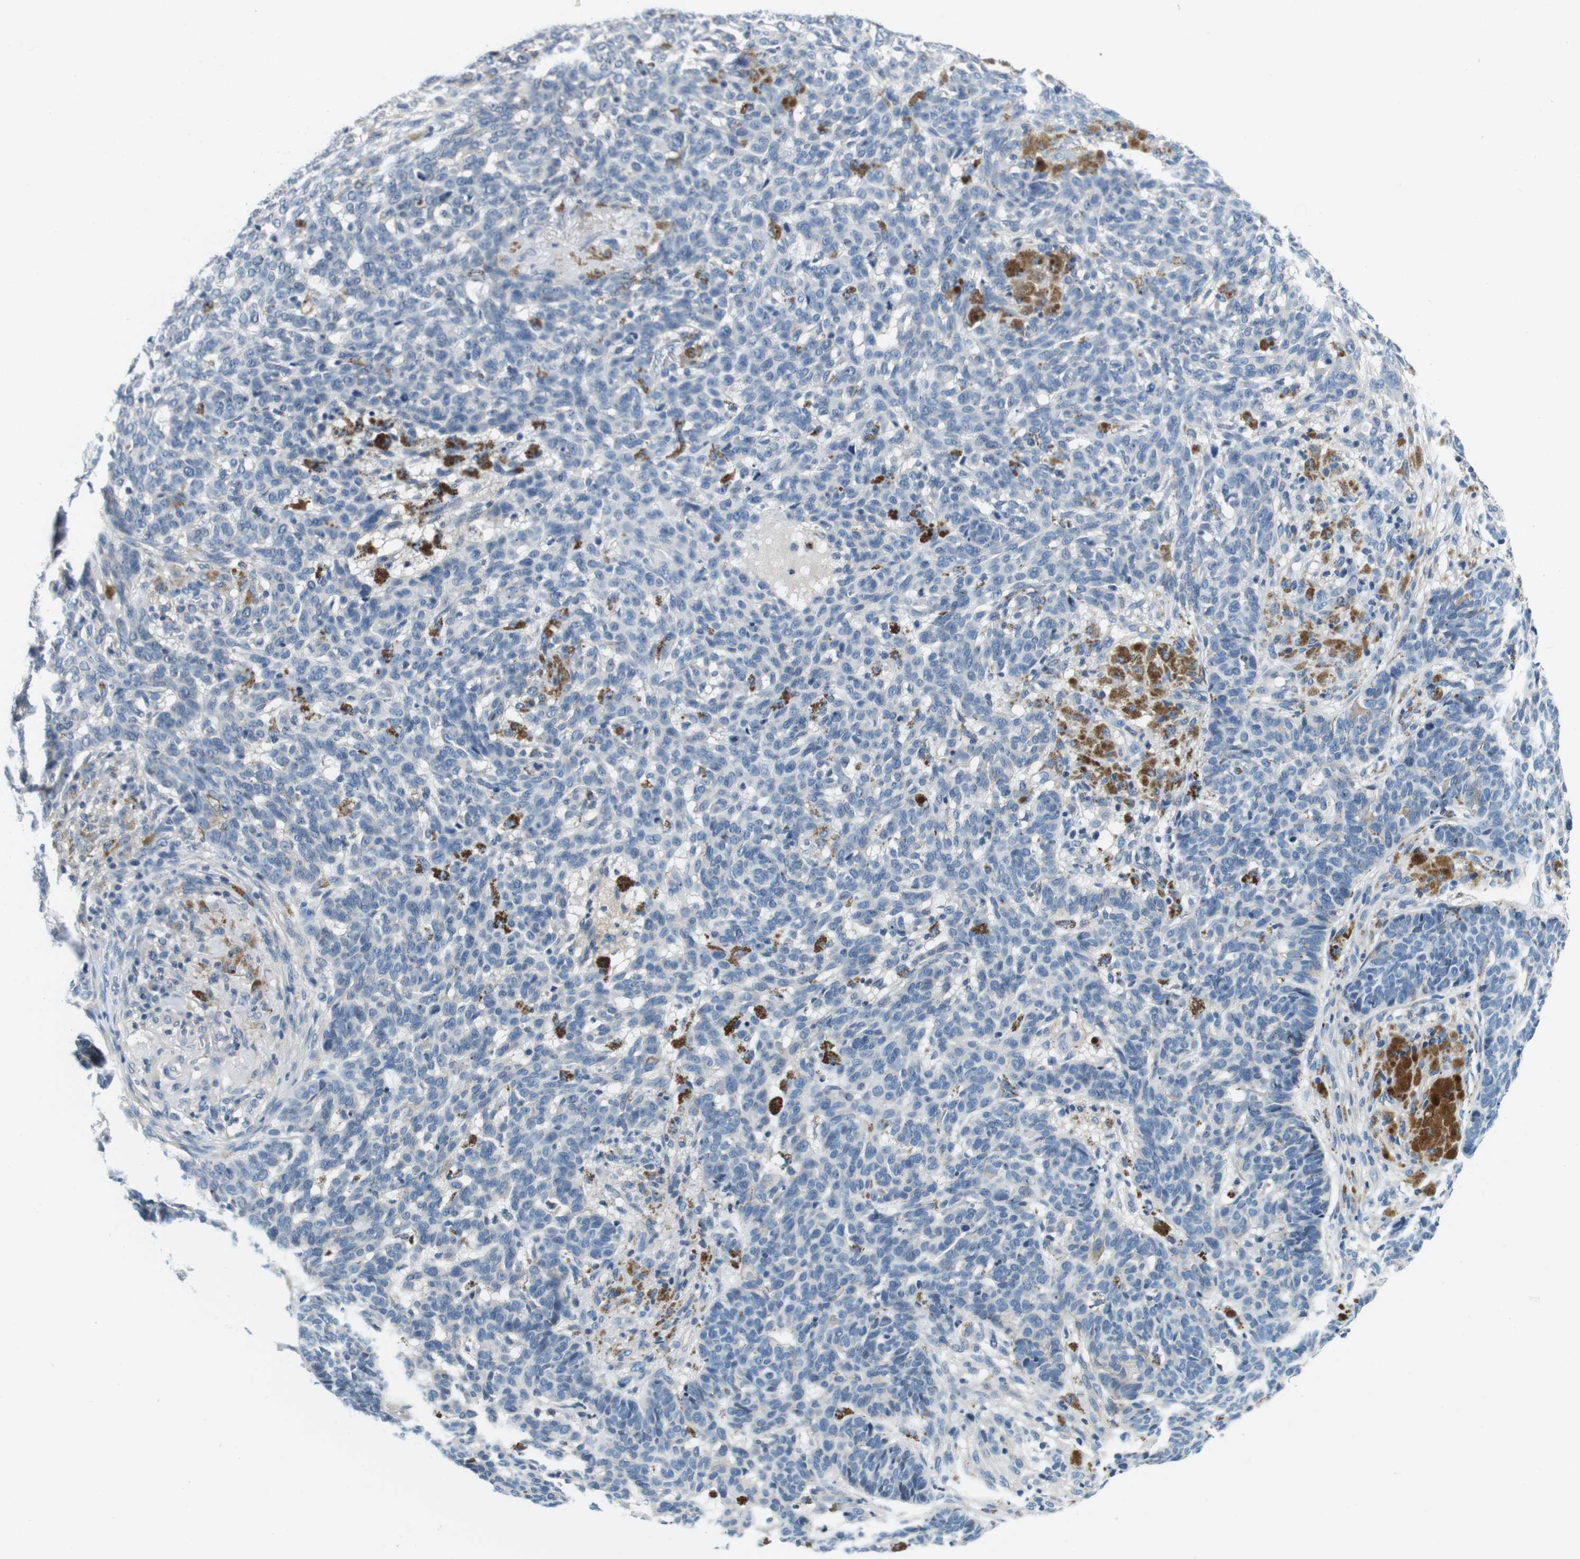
{"staining": {"intensity": "negative", "quantity": "none", "location": "none"}, "tissue": "skin cancer", "cell_type": "Tumor cells", "image_type": "cancer", "snomed": [{"axis": "morphology", "description": "Basal cell carcinoma"}, {"axis": "topography", "description": "Skin"}], "caption": "Human basal cell carcinoma (skin) stained for a protein using immunohistochemistry (IHC) reveals no expression in tumor cells.", "gene": "KCNJ5", "patient": {"sex": "male", "age": 85}}